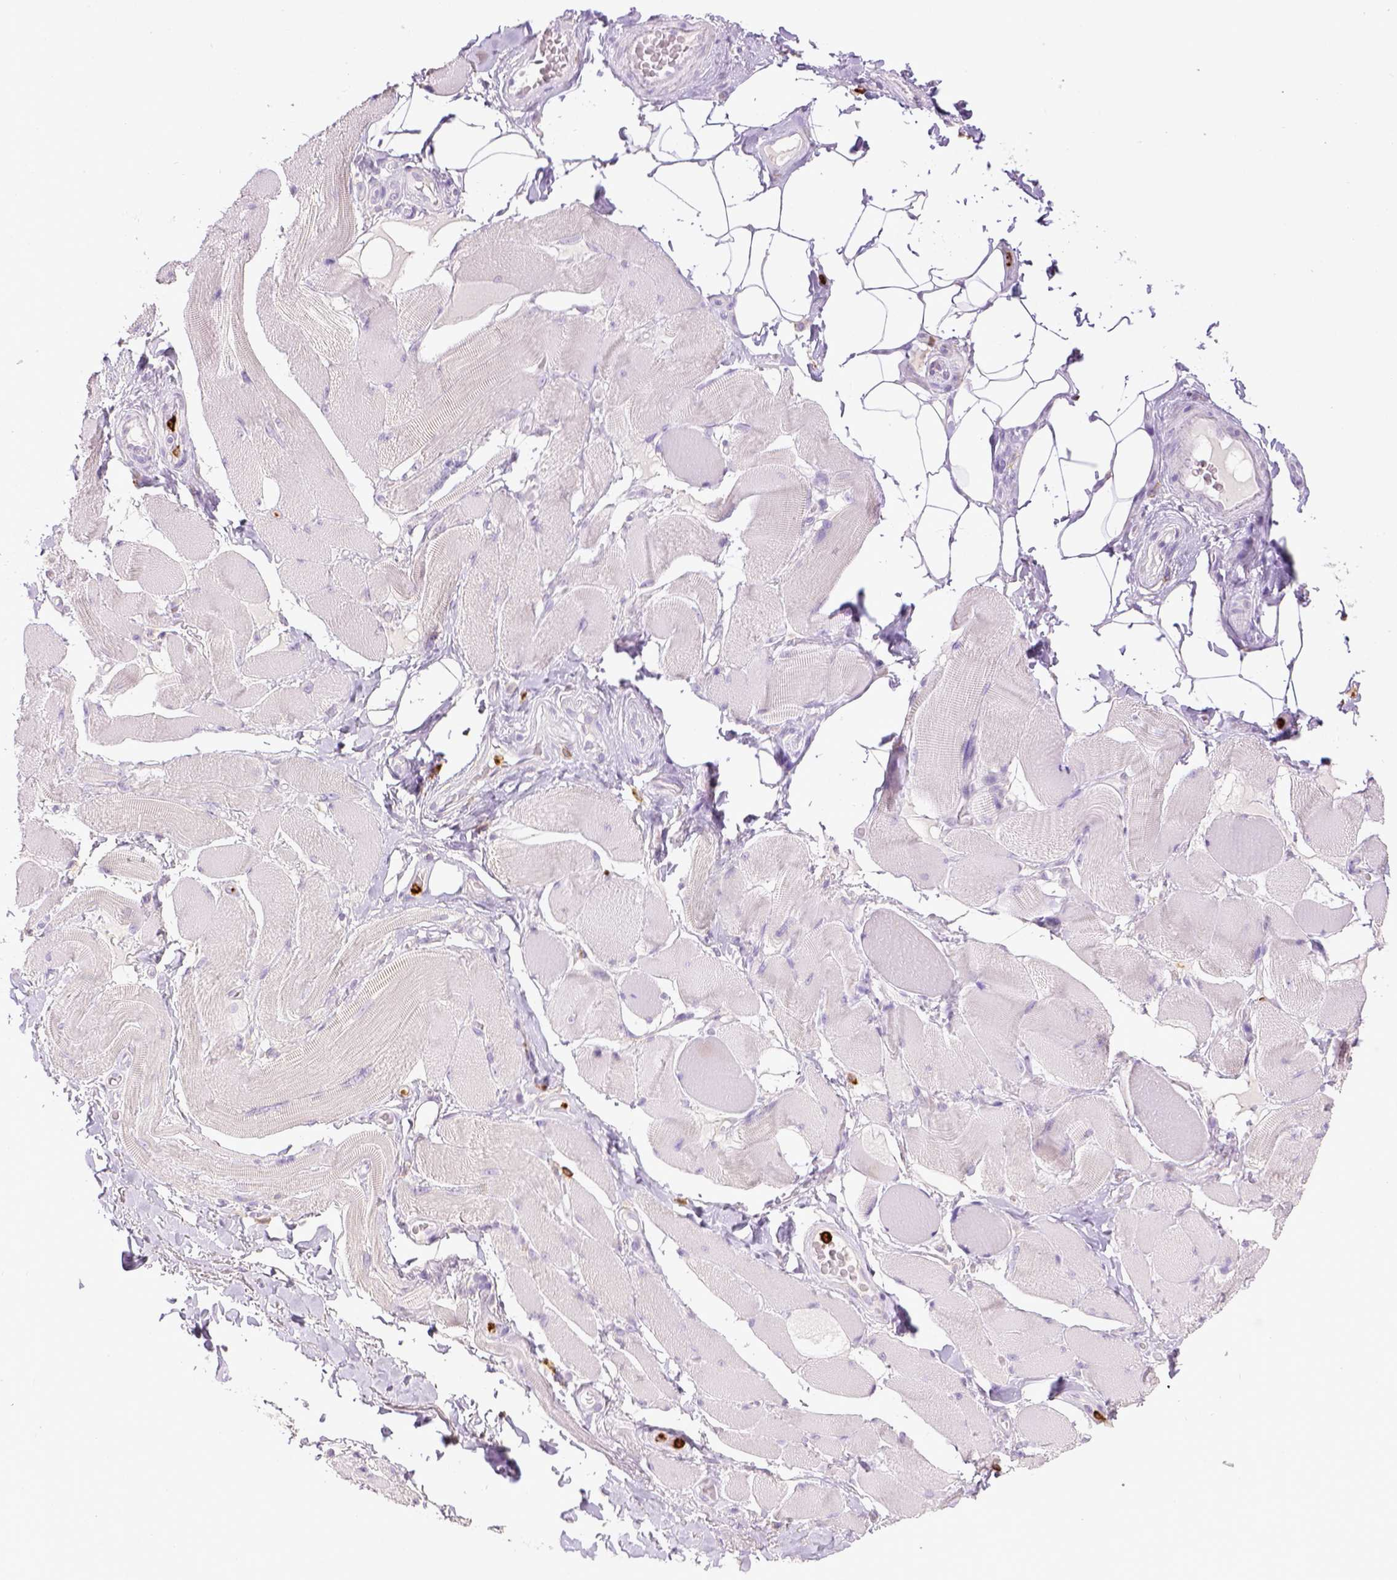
{"staining": {"intensity": "negative", "quantity": "none", "location": "none"}, "tissue": "skeletal muscle", "cell_type": "Myocytes", "image_type": "normal", "snomed": [{"axis": "morphology", "description": "Normal tissue, NOS"}, {"axis": "topography", "description": "Skeletal muscle"}, {"axis": "topography", "description": "Anal"}, {"axis": "topography", "description": "Peripheral nerve tissue"}], "caption": "Myocytes show no significant expression in unremarkable skeletal muscle.", "gene": "ITGAM", "patient": {"sex": "male", "age": 53}}